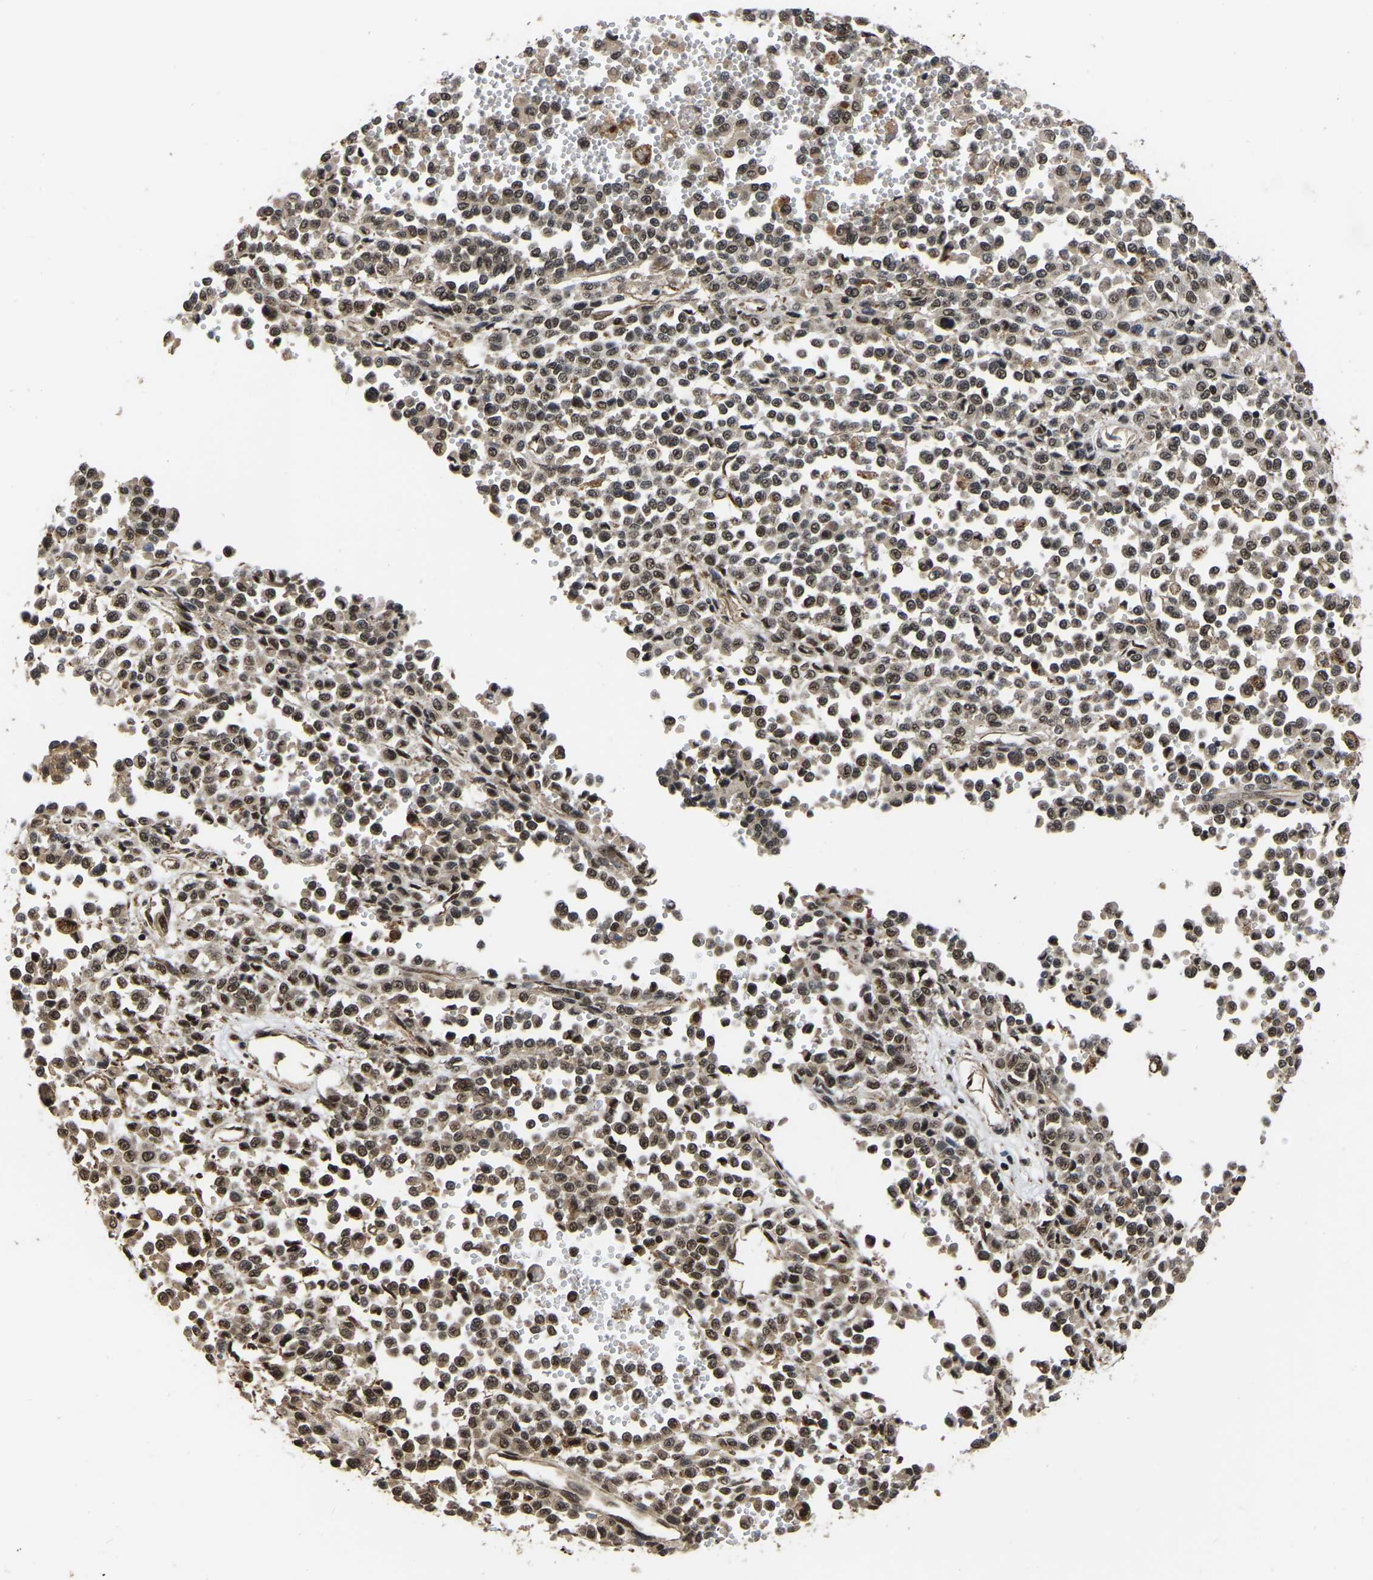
{"staining": {"intensity": "moderate", "quantity": ">75%", "location": "nuclear"}, "tissue": "melanoma", "cell_type": "Tumor cells", "image_type": "cancer", "snomed": [{"axis": "morphology", "description": "Malignant melanoma, Metastatic site"}, {"axis": "topography", "description": "Pancreas"}], "caption": "An IHC image of tumor tissue is shown. Protein staining in brown shows moderate nuclear positivity in melanoma within tumor cells.", "gene": "CIAO1", "patient": {"sex": "female", "age": 30}}